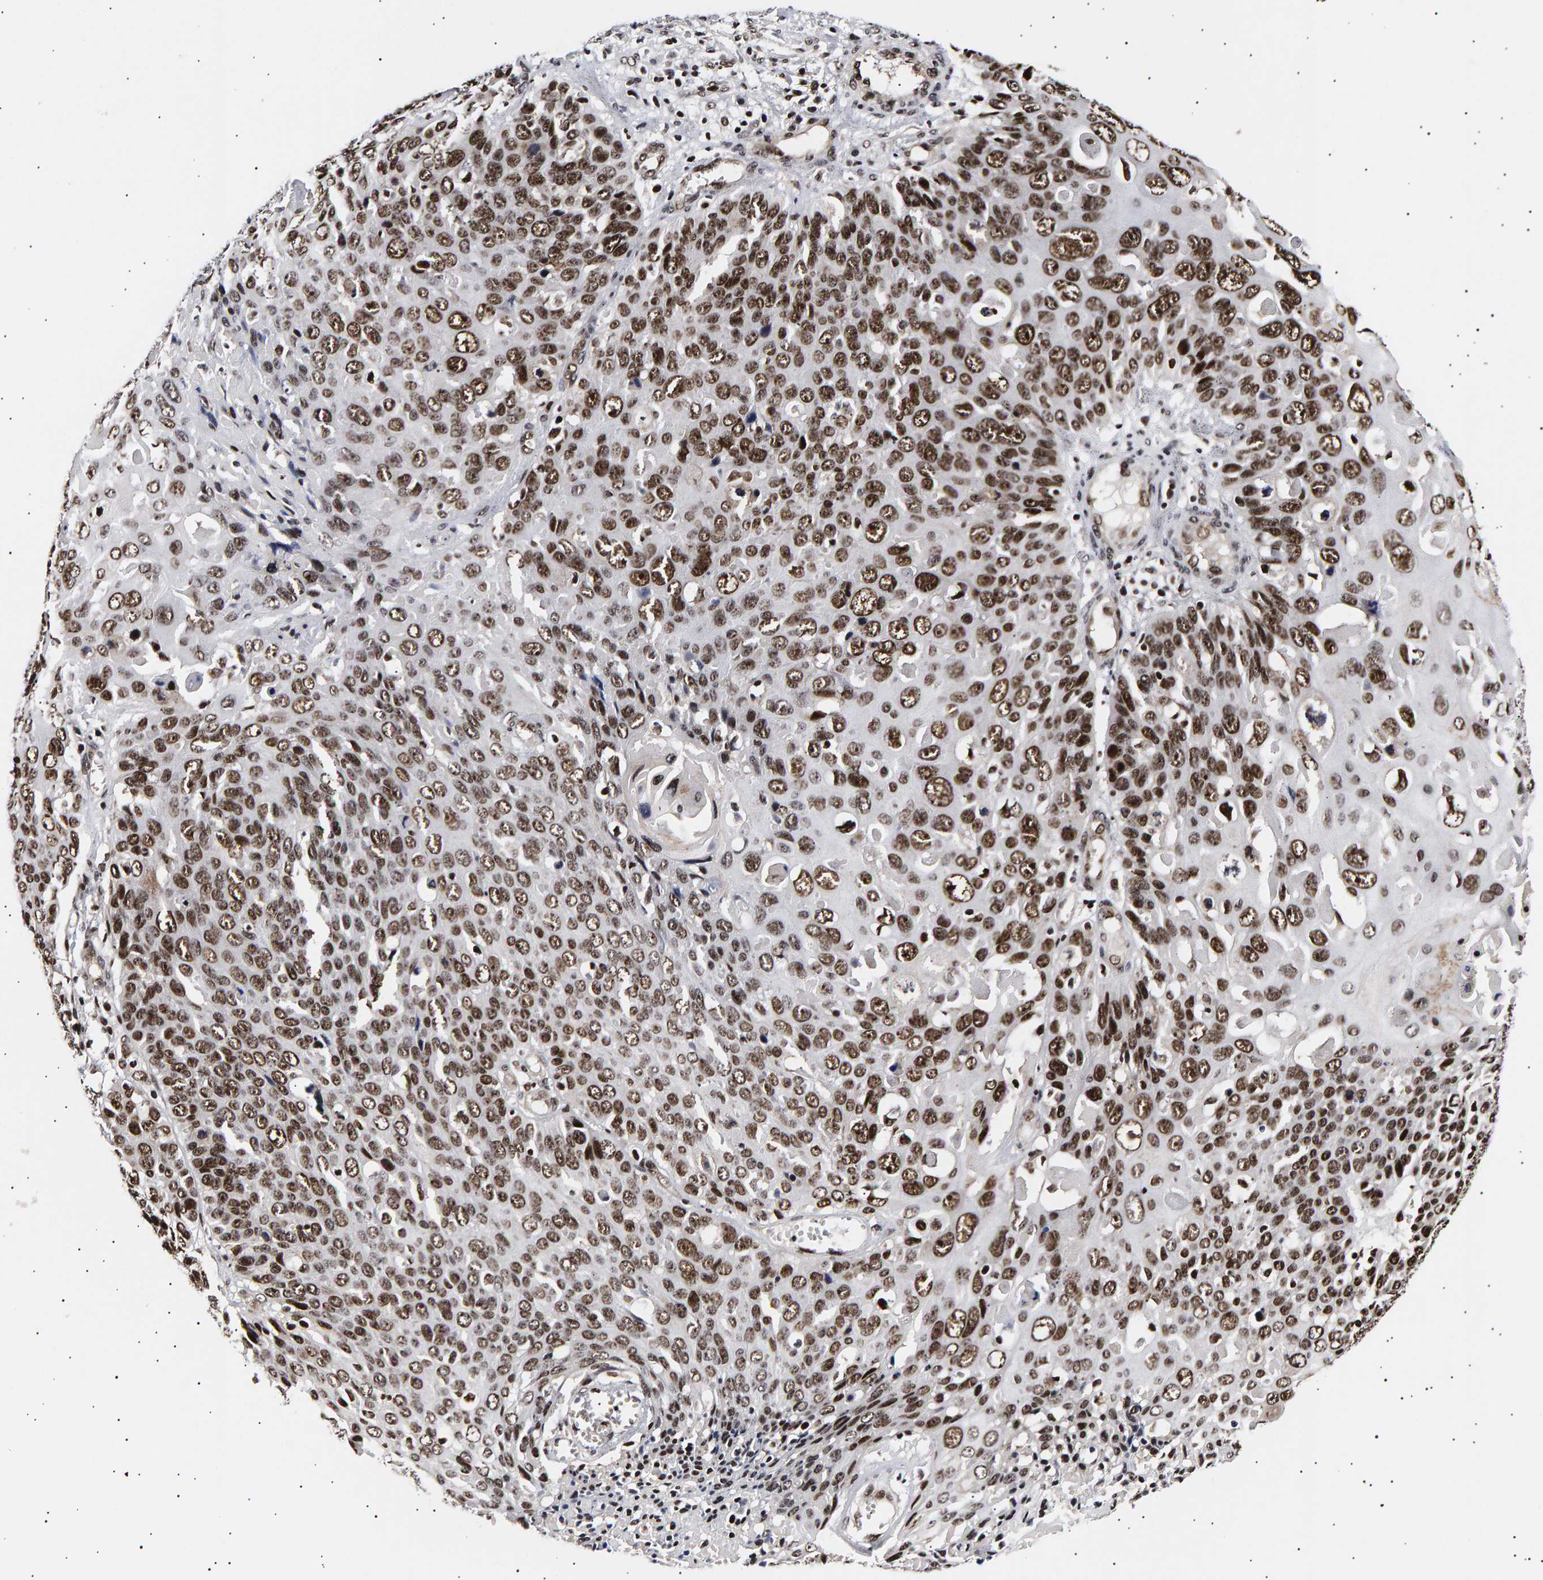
{"staining": {"intensity": "strong", "quantity": ">75%", "location": "nuclear"}, "tissue": "cervical cancer", "cell_type": "Tumor cells", "image_type": "cancer", "snomed": [{"axis": "morphology", "description": "Squamous cell carcinoma, NOS"}, {"axis": "topography", "description": "Cervix"}], "caption": "The immunohistochemical stain shows strong nuclear positivity in tumor cells of cervical squamous cell carcinoma tissue.", "gene": "ANKRD40", "patient": {"sex": "female", "age": 74}}